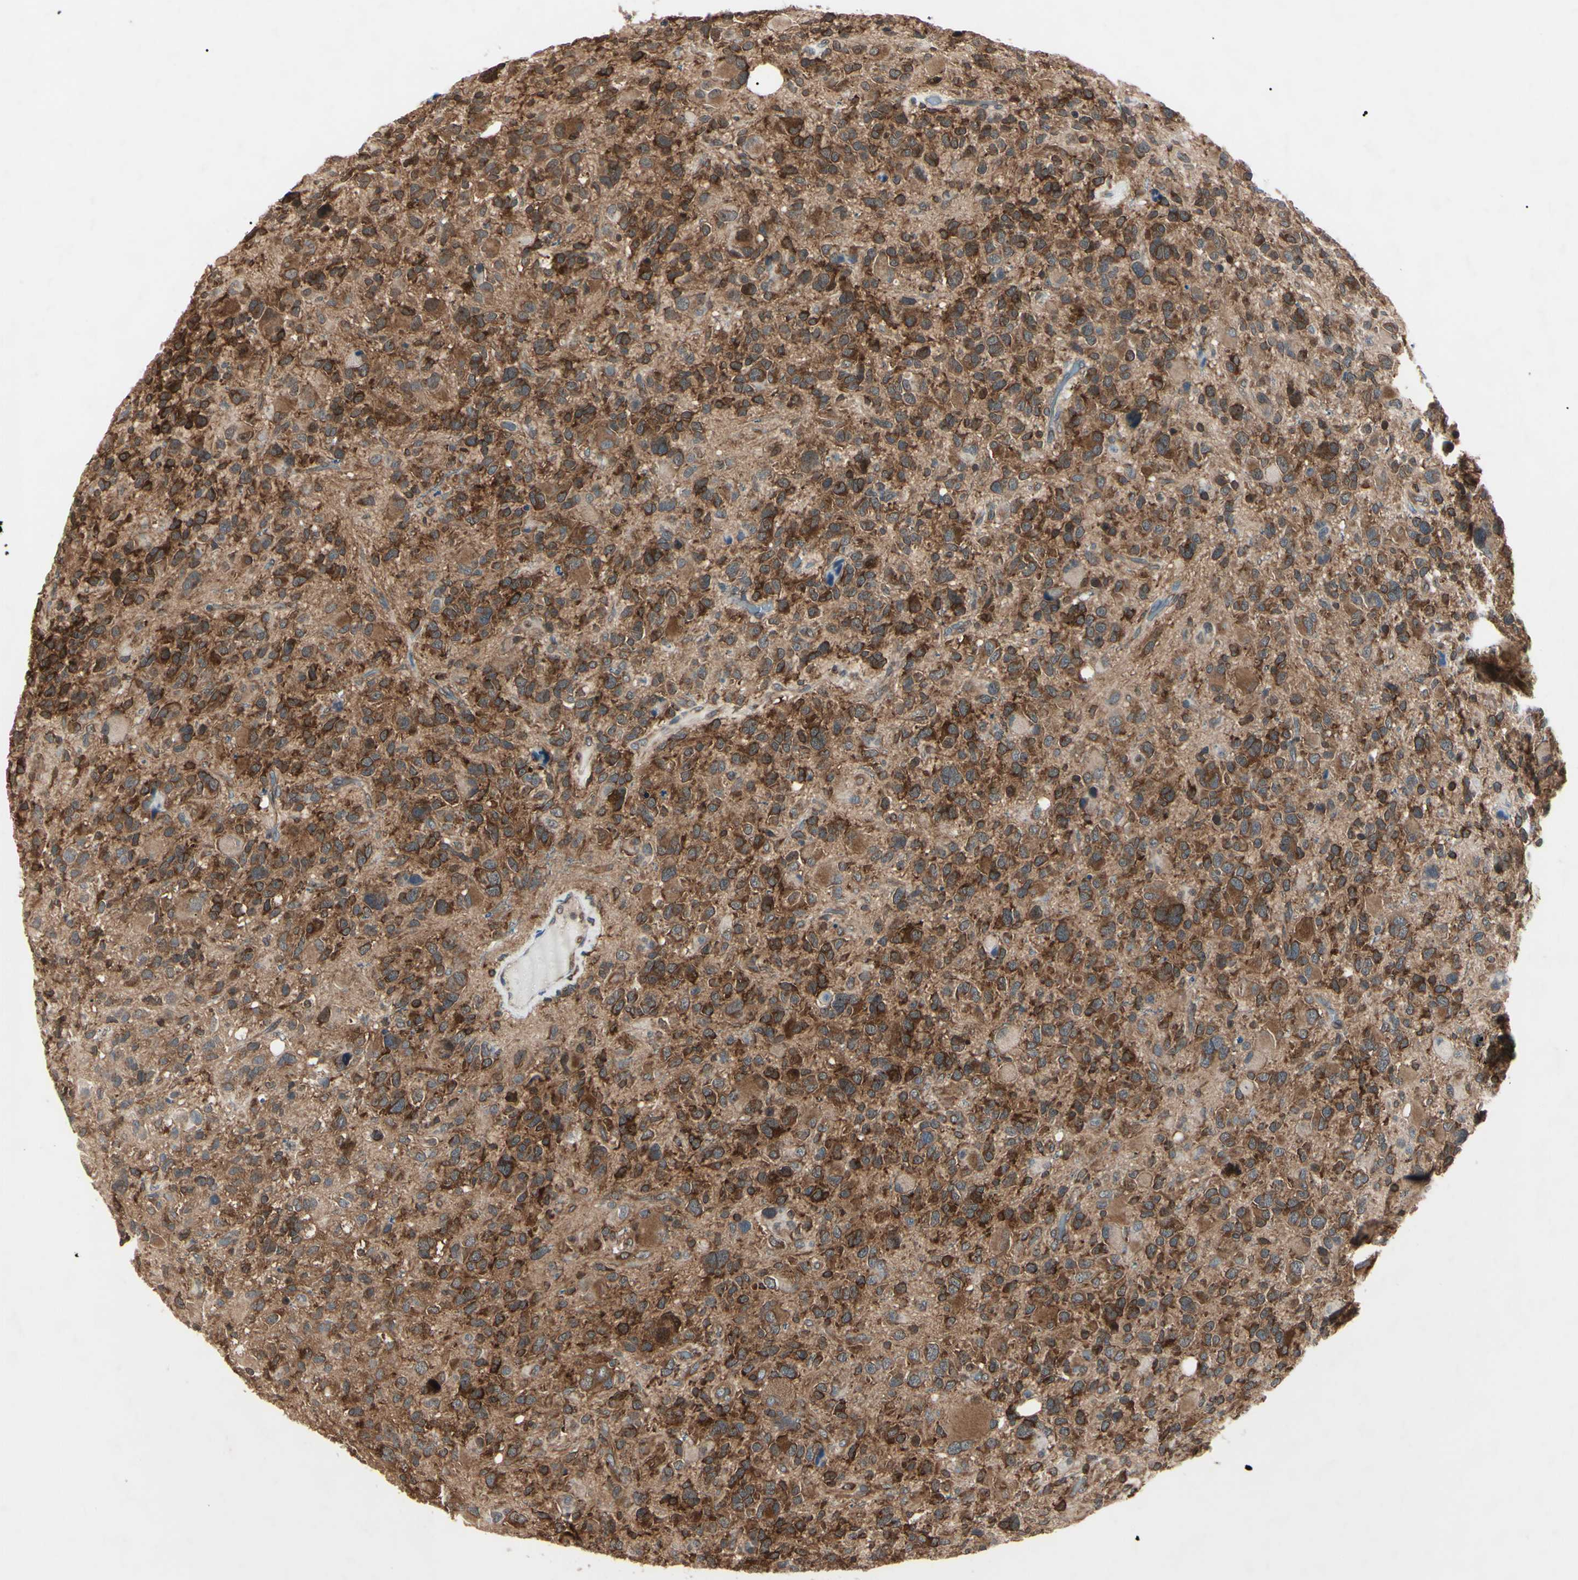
{"staining": {"intensity": "strong", "quantity": ">75%", "location": "cytoplasmic/membranous,nuclear"}, "tissue": "glioma", "cell_type": "Tumor cells", "image_type": "cancer", "snomed": [{"axis": "morphology", "description": "Glioma, malignant, High grade"}, {"axis": "topography", "description": "Brain"}], "caption": "Immunohistochemical staining of malignant glioma (high-grade) demonstrates high levels of strong cytoplasmic/membranous and nuclear expression in approximately >75% of tumor cells.", "gene": "MAPRE1", "patient": {"sex": "male", "age": 48}}